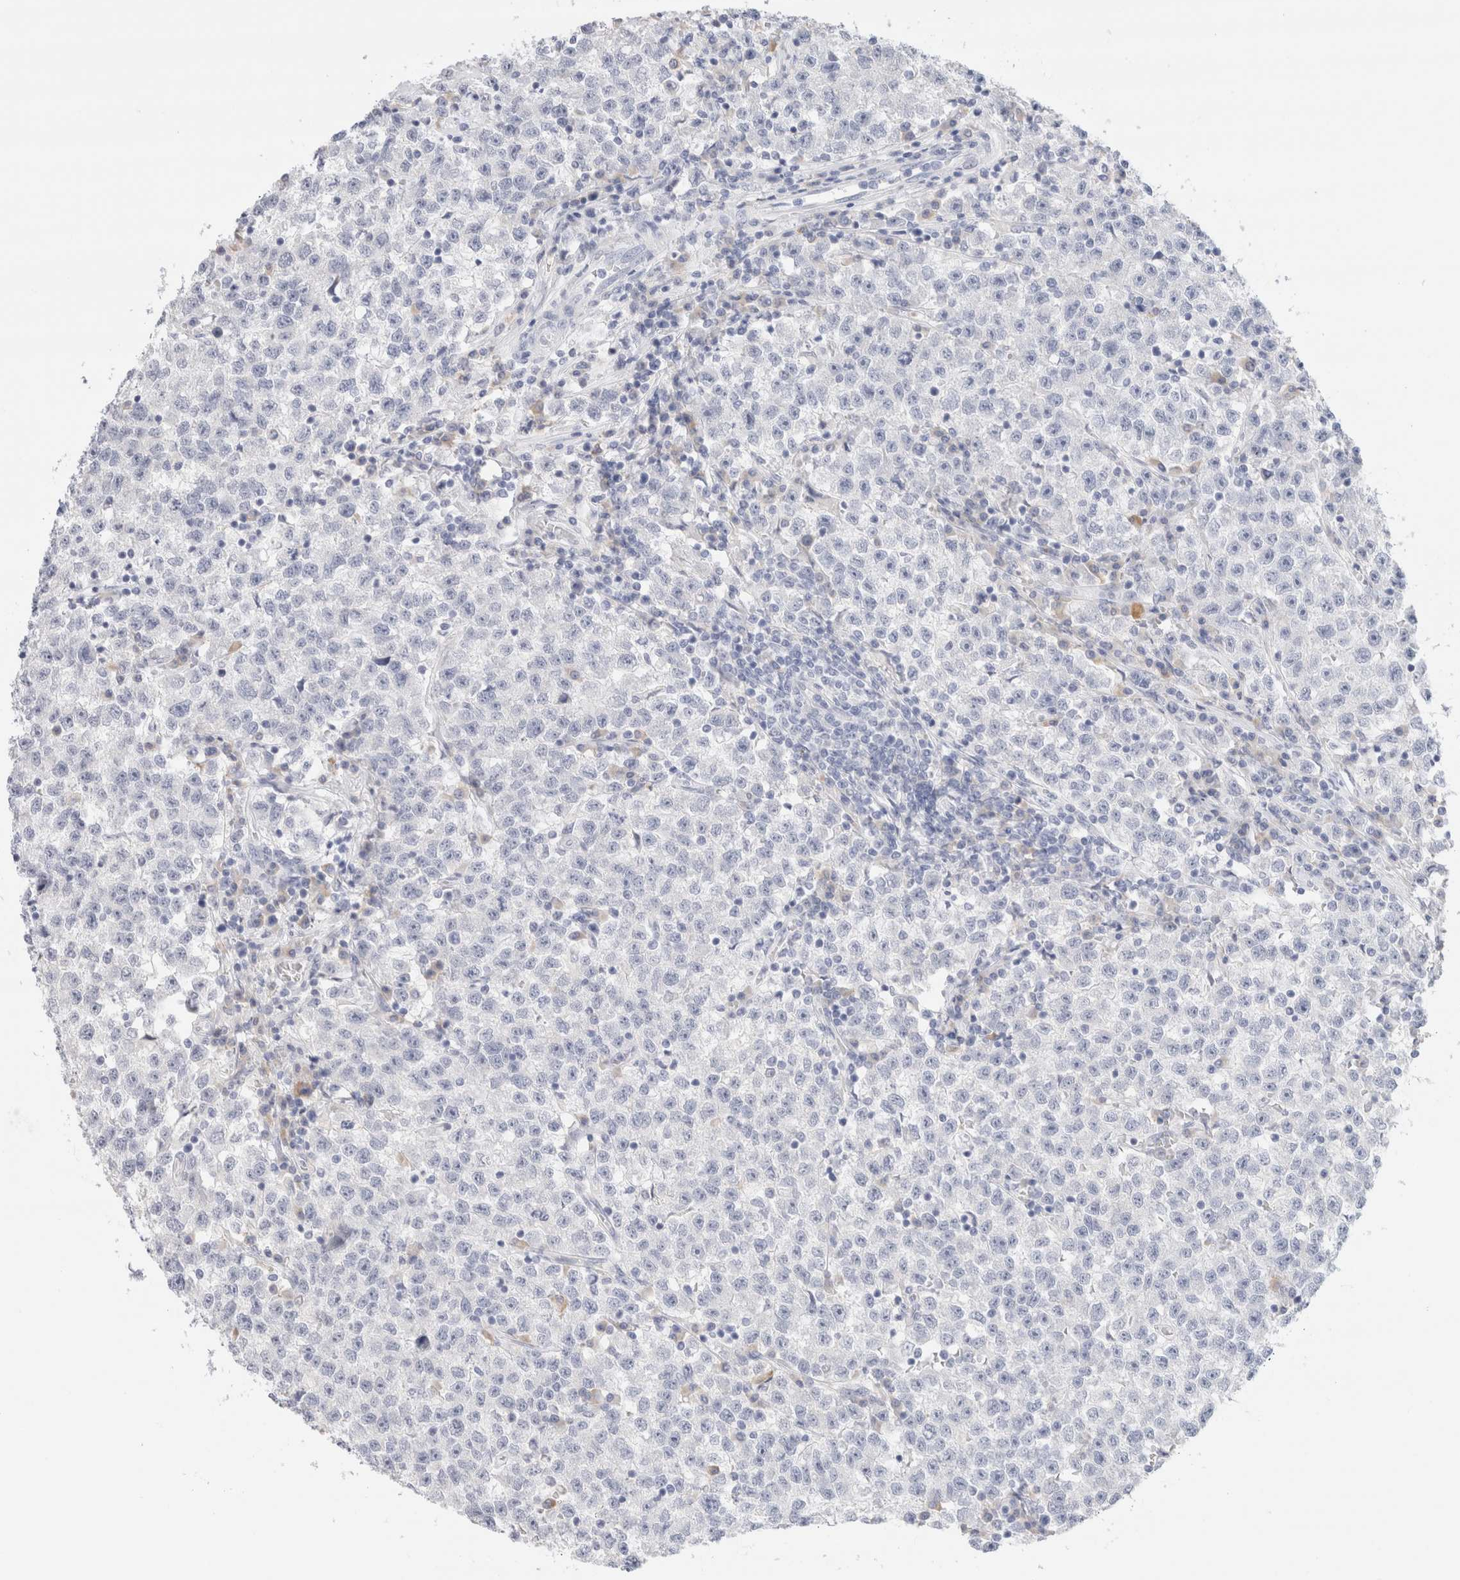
{"staining": {"intensity": "negative", "quantity": "none", "location": "none"}, "tissue": "testis cancer", "cell_type": "Tumor cells", "image_type": "cancer", "snomed": [{"axis": "morphology", "description": "Seminoma, NOS"}, {"axis": "topography", "description": "Testis"}], "caption": "Immunohistochemical staining of human testis seminoma reveals no significant positivity in tumor cells. (Immunohistochemistry (ihc), brightfield microscopy, high magnification).", "gene": "GADD45G", "patient": {"sex": "male", "age": 22}}